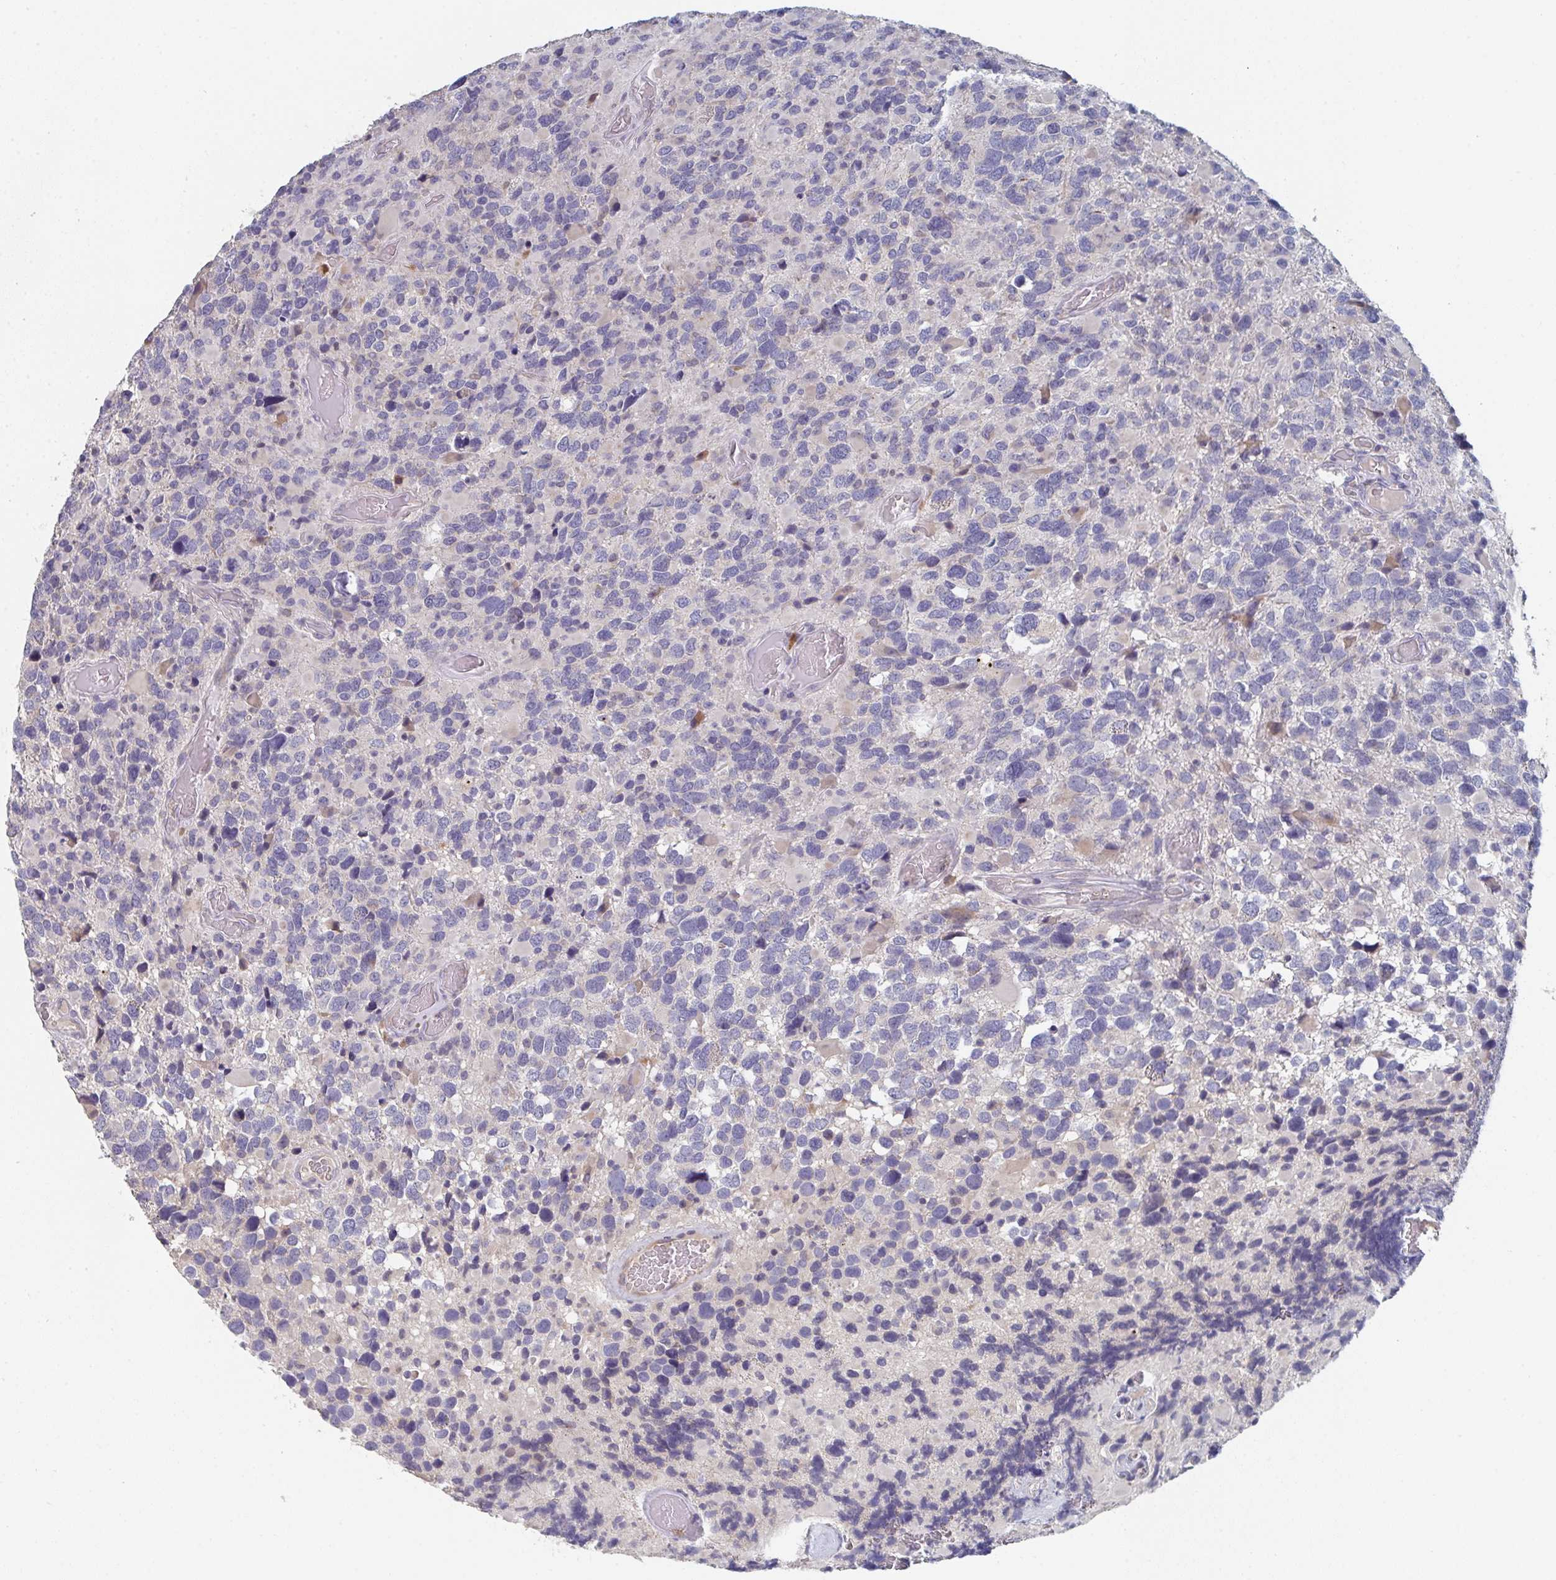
{"staining": {"intensity": "negative", "quantity": "none", "location": "none"}, "tissue": "glioma", "cell_type": "Tumor cells", "image_type": "cancer", "snomed": [{"axis": "morphology", "description": "Glioma, malignant, High grade"}, {"axis": "topography", "description": "Brain"}], "caption": "Protein analysis of glioma displays no significant expression in tumor cells.", "gene": "ELOVL1", "patient": {"sex": "female", "age": 40}}